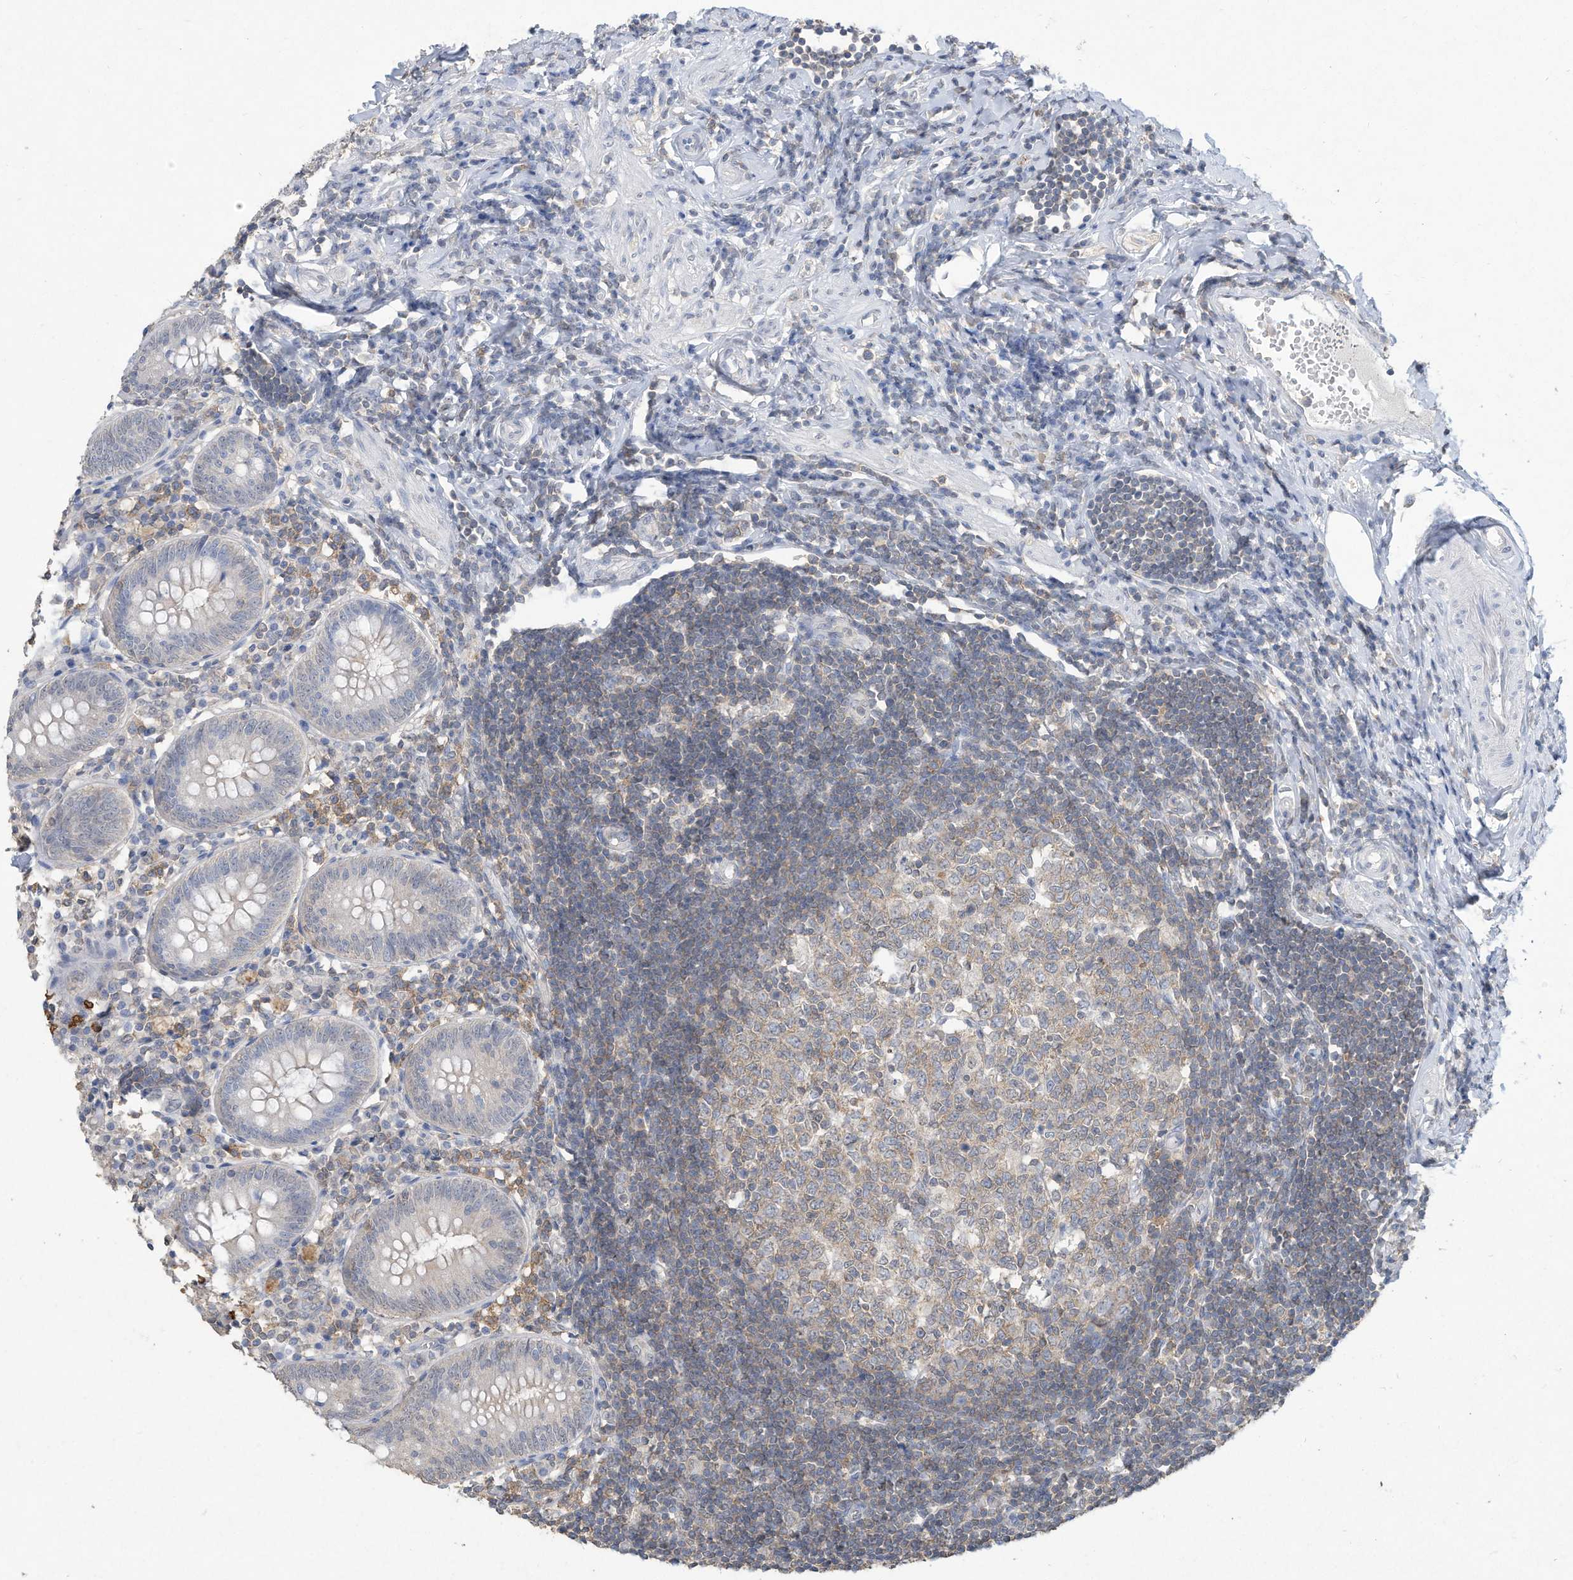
{"staining": {"intensity": "negative", "quantity": "none", "location": "none"}, "tissue": "appendix", "cell_type": "Glandular cells", "image_type": "normal", "snomed": [{"axis": "morphology", "description": "Normal tissue, NOS"}, {"axis": "topography", "description": "Appendix"}], "caption": "A high-resolution histopathology image shows immunohistochemistry staining of benign appendix, which shows no significant positivity in glandular cells. The staining is performed using DAB brown chromogen with nuclei counter-stained in using hematoxylin.", "gene": "HAS3", "patient": {"sex": "female", "age": 54}}